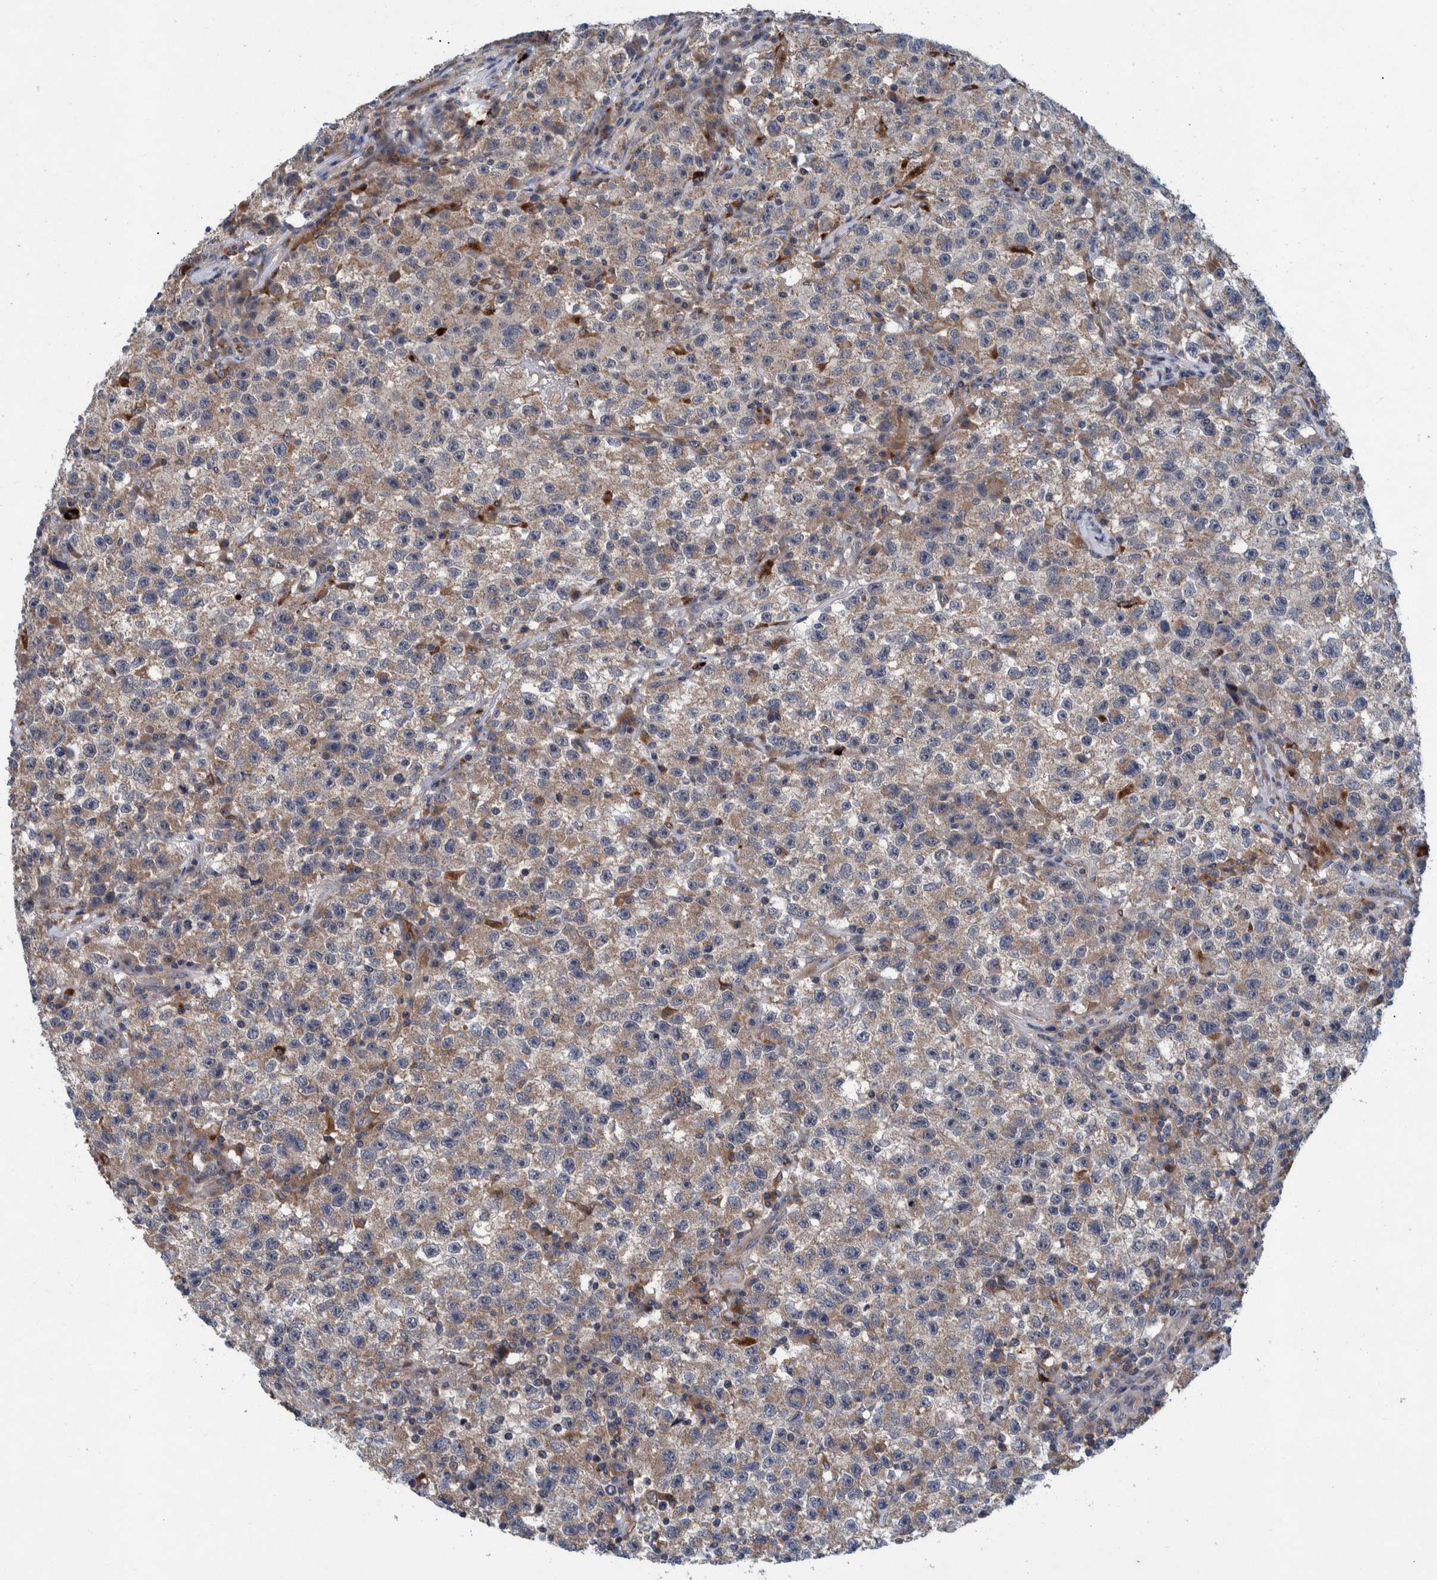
{"staining": {"intensity": "moderate", "quantity": ">75%", "location": "cytoplasmic/membranous"}, "tissue": "testis cancer", "cell_type": "Tumor cells", "image_type": "cancer", "snomed": [{"axis": "morphology", "description": "Seminoma, NOS"}, {"axis": "topography", "description": "Testis"}], "caption": "Protein staining demonstrates moderate cytoplasmic/membranous staining in approximately >75% of tumor cells in testis cancer (seminoma).", "gene": "ITIH3", "patient": {"sex": "male", "age": 22}}